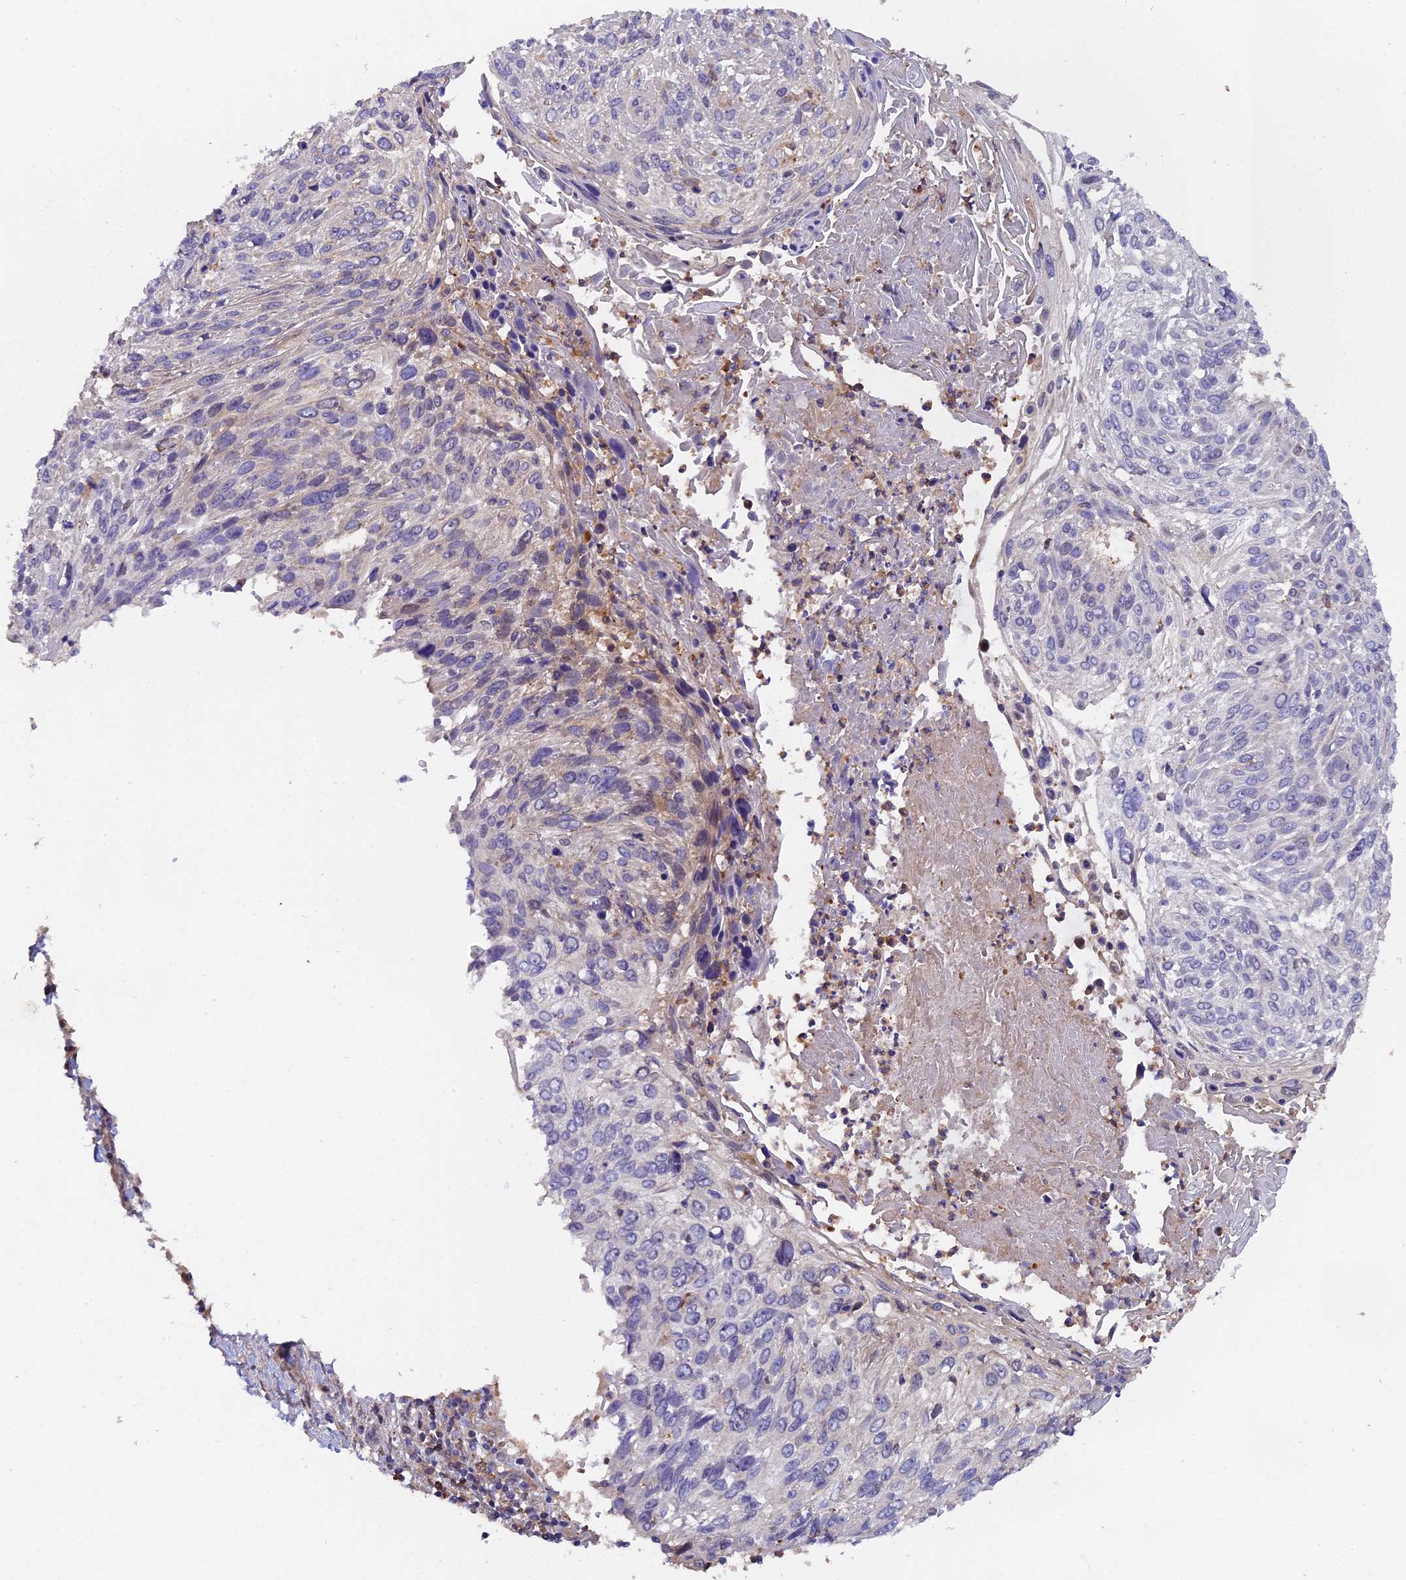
{"staining": {"intensity": "negative", "quantity": "none", "location": "none"}, "tissue": "cervical cancer", "cell_type": "Tumor cells", "image_type": "cancer", "snomed": [{"axis": "morphology", "description": "Squamous cell carcinoma, NOS"}, {"axis": "topography", "description": "Cervix"}], "caption": "Protein analysis of cervical cancer demonstrates no significant expression in tumor cells.", "gene": "FAM118B", "patient": {"sex": "female", "age": 51}}